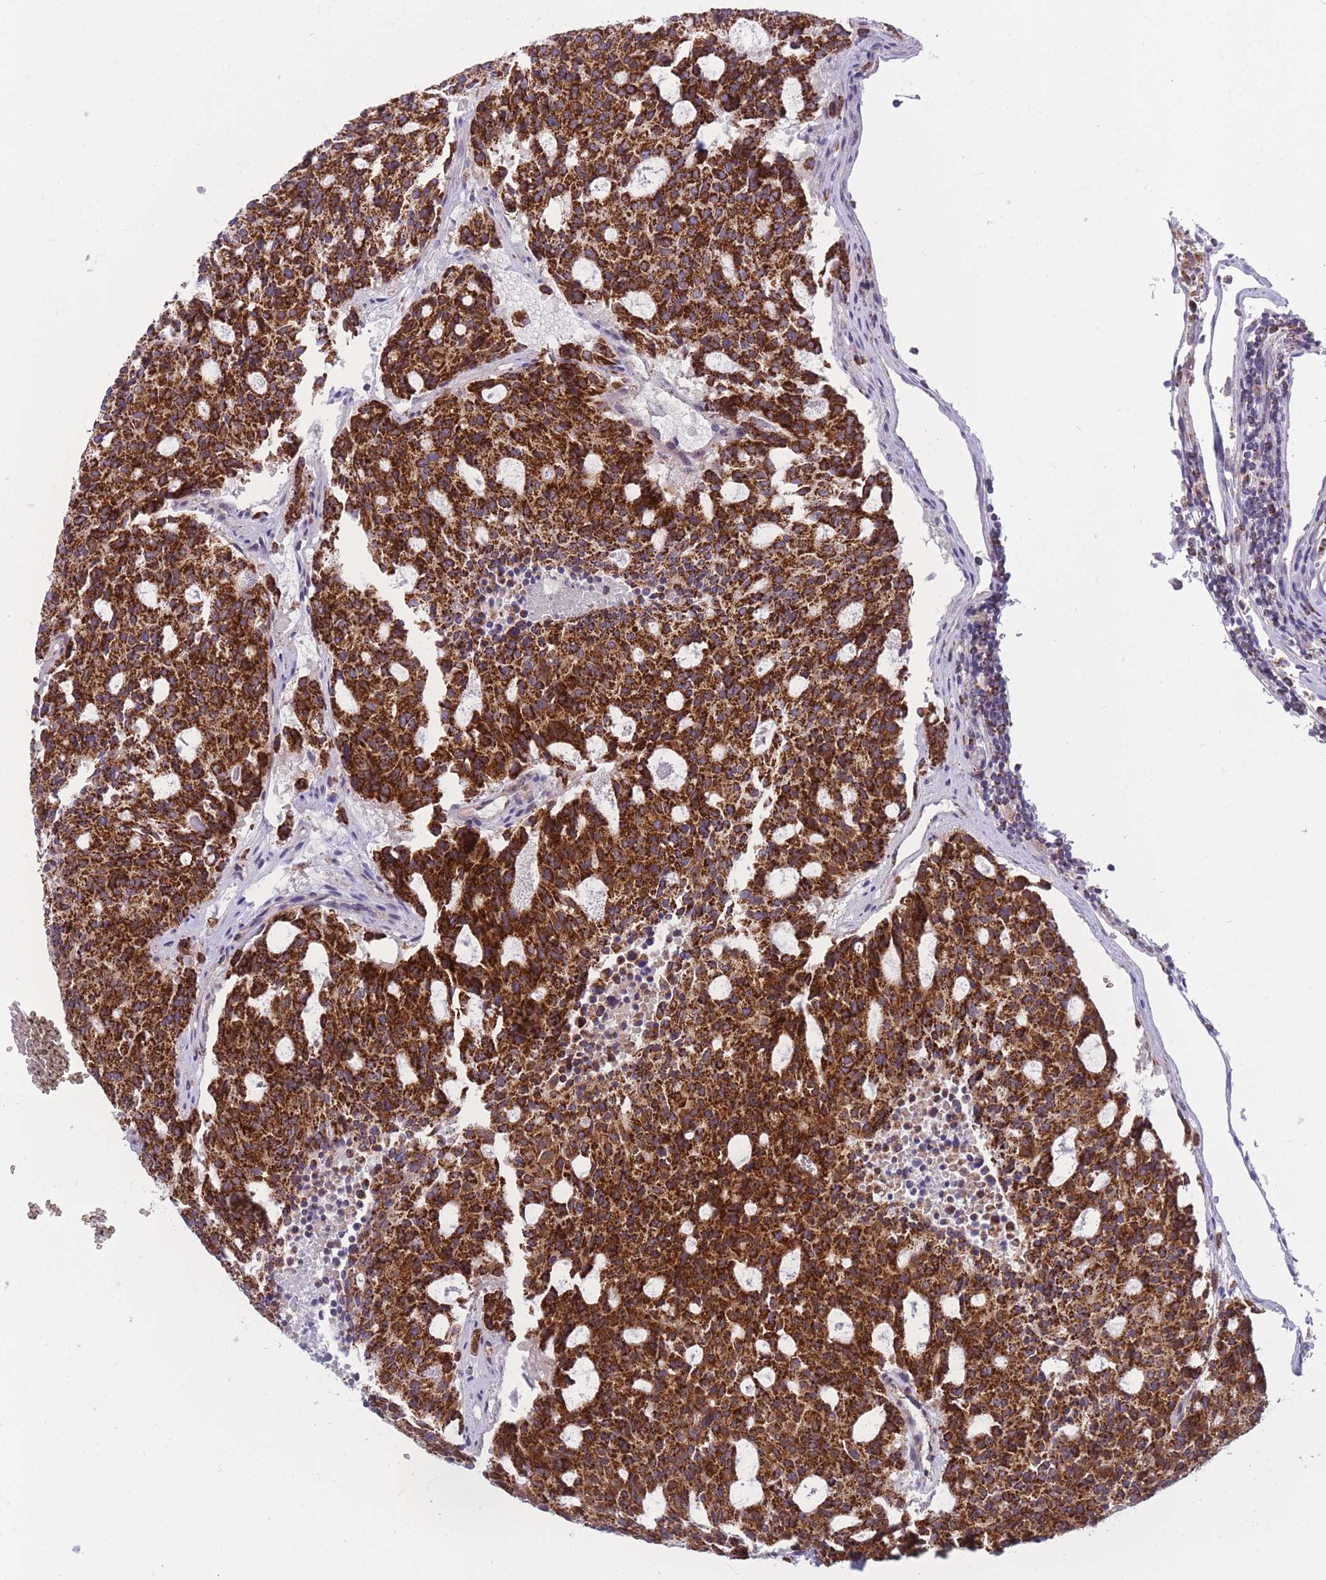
{"staining": {"intensity": "strong", "quantity": ">75%", "location": "cytoplasmic/membranous"}, "tissue": "carcinoid", "cell_type": "Tumor cells", "image_type": "cancer", "snomed": [{"axis": "morphology", "description": "Carcinoid, malignant, NOS"}, {"axis": "topography", "description": "Pancreas"}], "caption": "The histopathology image demonstrates staining of carcinoid, revealing strong cytoplasmic/membranous protein expression (brown color) within tumor cells.", "gene": "MRPS11", "patient": {"sex": "female", "age": 54}}